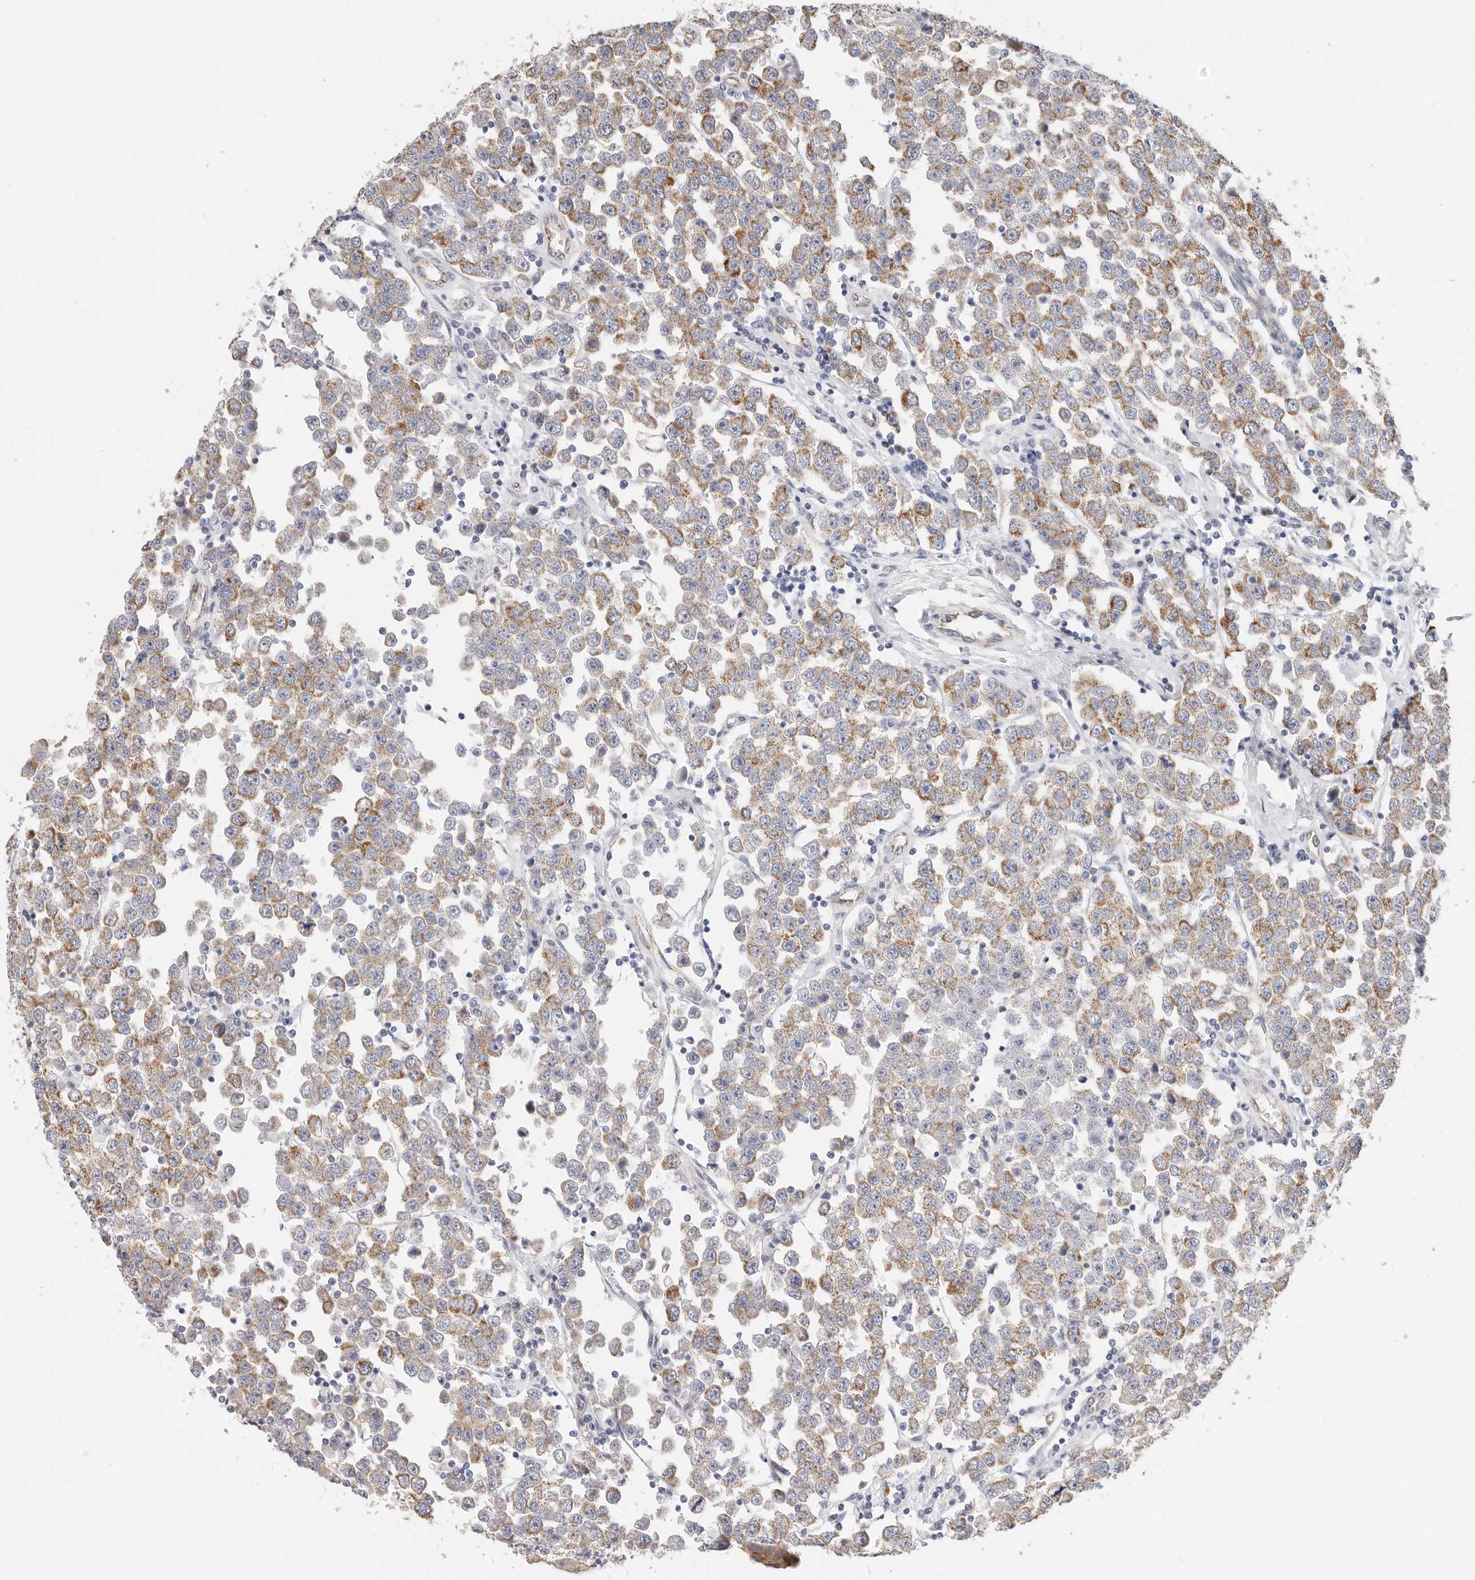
{"staining": {"intensity": "strong", "quantity": "25%-75%", "location": "cytoplasmic/membranous"}, "tissue": "testis cancer", "cell_type": "Tumor cells", "image_type": "cancer", "snomed": [{"axis": "morphology", "description": "Seminoma, NOS"}, {"axis": "topography", "description": "Testis"}], "caption": "The immunohistochemical stain shows strong cytoplasmic/membranous expression in tumor cells of testis cancer (seminoma) tissue.", "gene": "AFDN", "patient": {"sex": "male", "age": 28}}